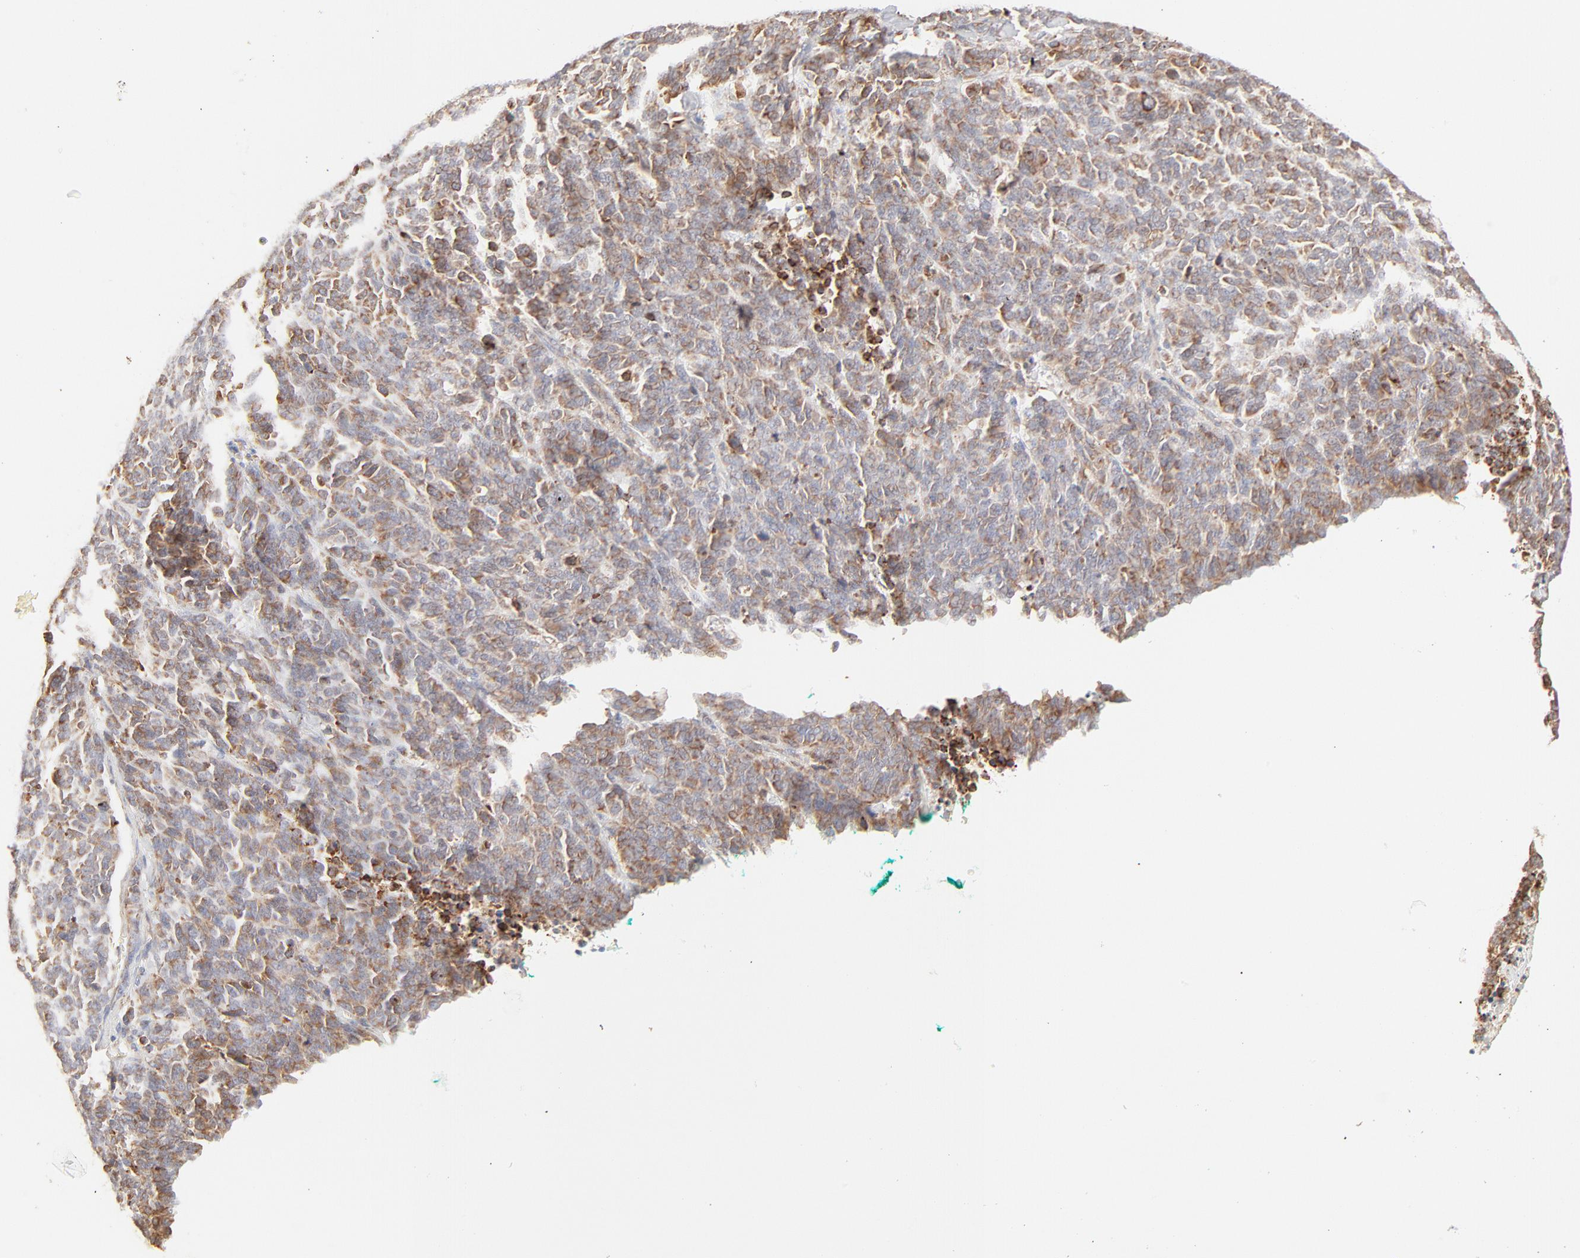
{"staining": {"intensity": "moderate", "quantity": ">75%", "location": "cytoplasmic/membranous"}, "tissue": "lung cancer", "cell_type": "Tumor cells", "image_type": "cancer", "snomed": [{"axis": "morphology", "description": "Neoplasm, malignant, NOS"}, {"axis": "topography", "description": "Lung"}], "caption": "The micrograph shows a brown stain indicating the presence of a protein in the cytoplasmic/membranous of tumor cells in lung neoplasm (malignant).", "gene": "PARP12", "patient": {"sex": "female", "age": 58}}